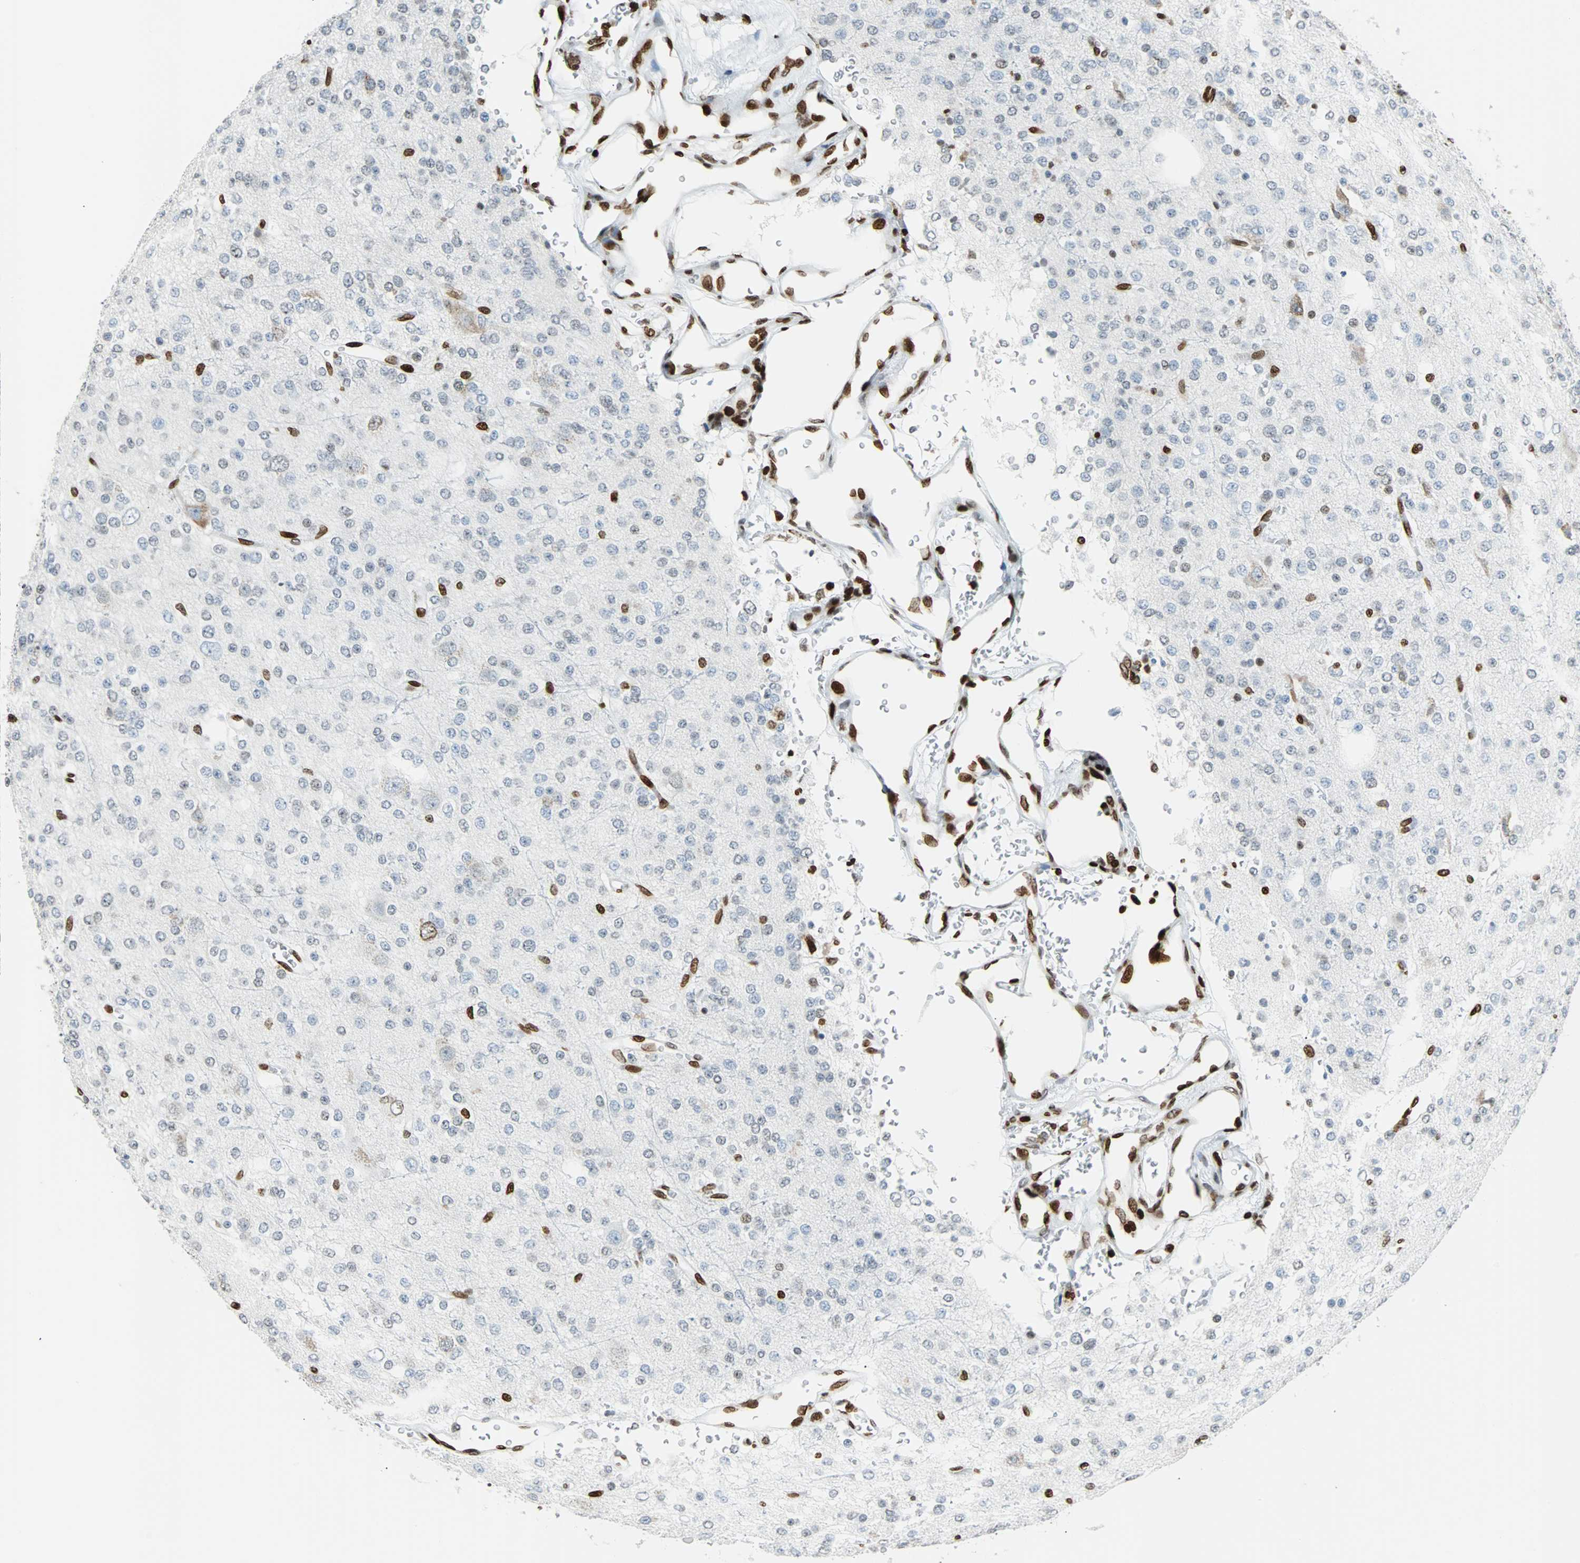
{"staining": {"intensity": "negative", "quantity": "none", "location": "none"}, "tissue": "glioma", "cell_type": "Tumor cells", "image_type": "cancer", "snomed": [{"axis": "morphology", "description": "Glioma, malignant, Low grade"}, {"axis": "topography", "description": "Brain"}], "caption": "Photomicrograph shows no significant protein staining in tumor cells of glioma.", "gene": "ZNF131", "patient": {"sex": "male", "age": 38}}